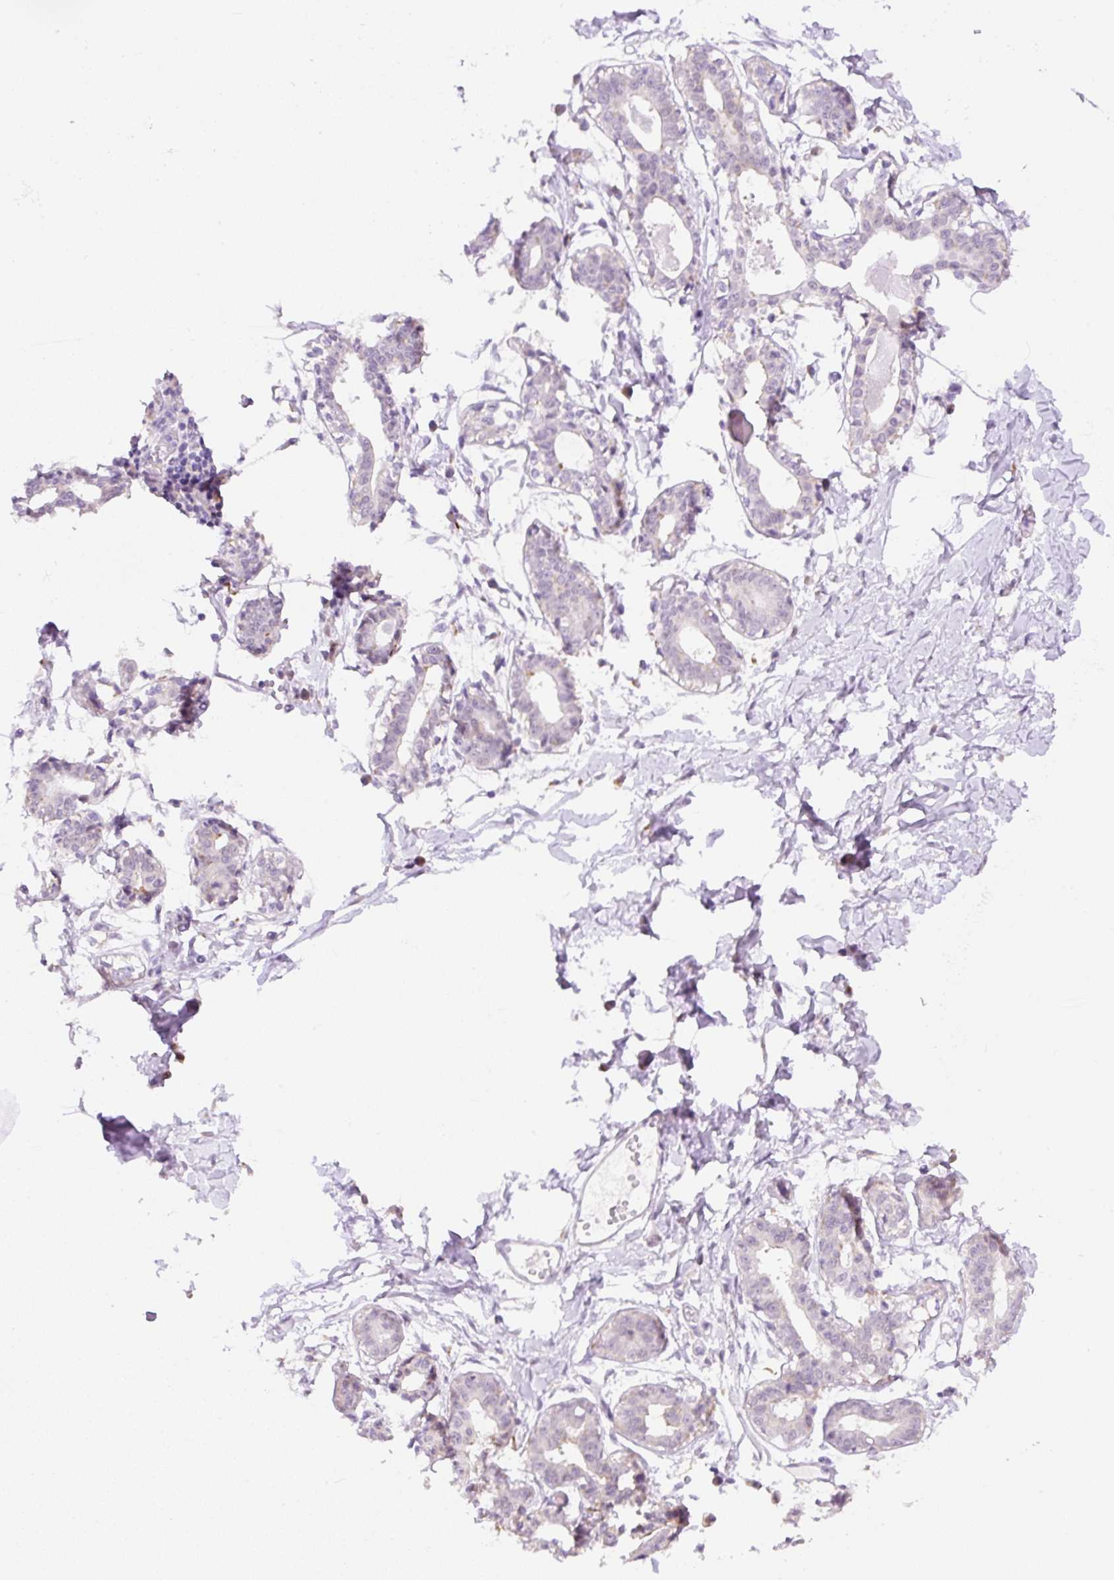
{"staining": {"intensity": "negative", "quantity": "none", "location": "none"}, "tissue": "breast", "cell_type": "Adipocytes", "image_type": "normal", "snomed": [{"axis": "morphology", "description": "Normal tissue, NOS"}, {"axis": "topography", "description": "Breast"}], "caption": "A photomicrograph of breast stained for a protein shows no brown staining in adipocytes.", "gene": "CEBPZOS", "patient": {"sex": "female", "age": 45}}